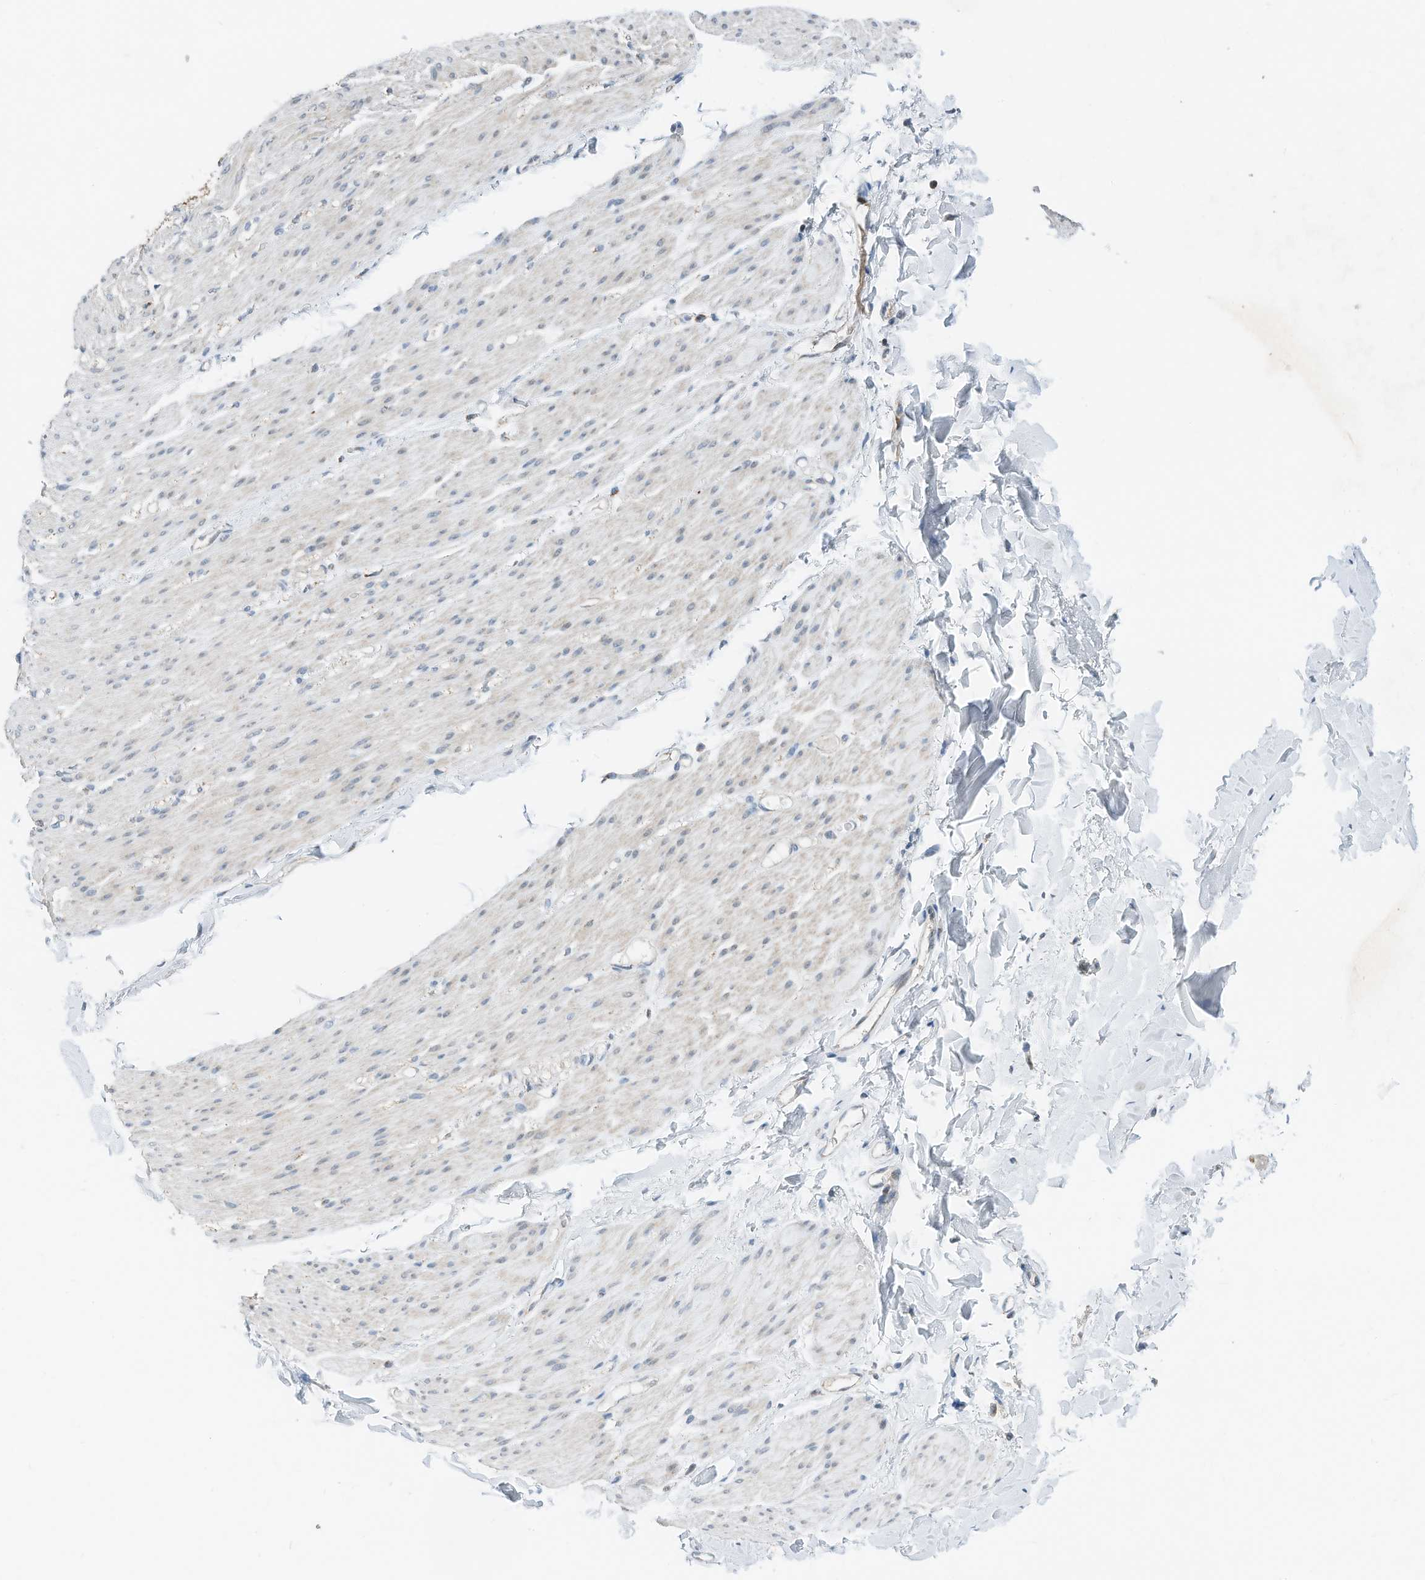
{"staining": {"intensity": "weak", "quantity": "<25%", "location": "cytoplasmic/membranous"}, "tissue": "smooth muscle", "cell_type": "Smooth muscle cells", "image_type": "normal", "snomed": [{"axis": "morphology", "description": "Normal tissue, NOS"}, {"axis": "topography", "description": "Colon"}, {"axis": "topography", "description": "Peripheral nerve tissue"}], "caption": "This is an IHC micrograph of benign smooth muscle. There is no positivity in smooth muscle cells.", "gene": "RMND1", "patient": {"sex": "female", "age": 61}}